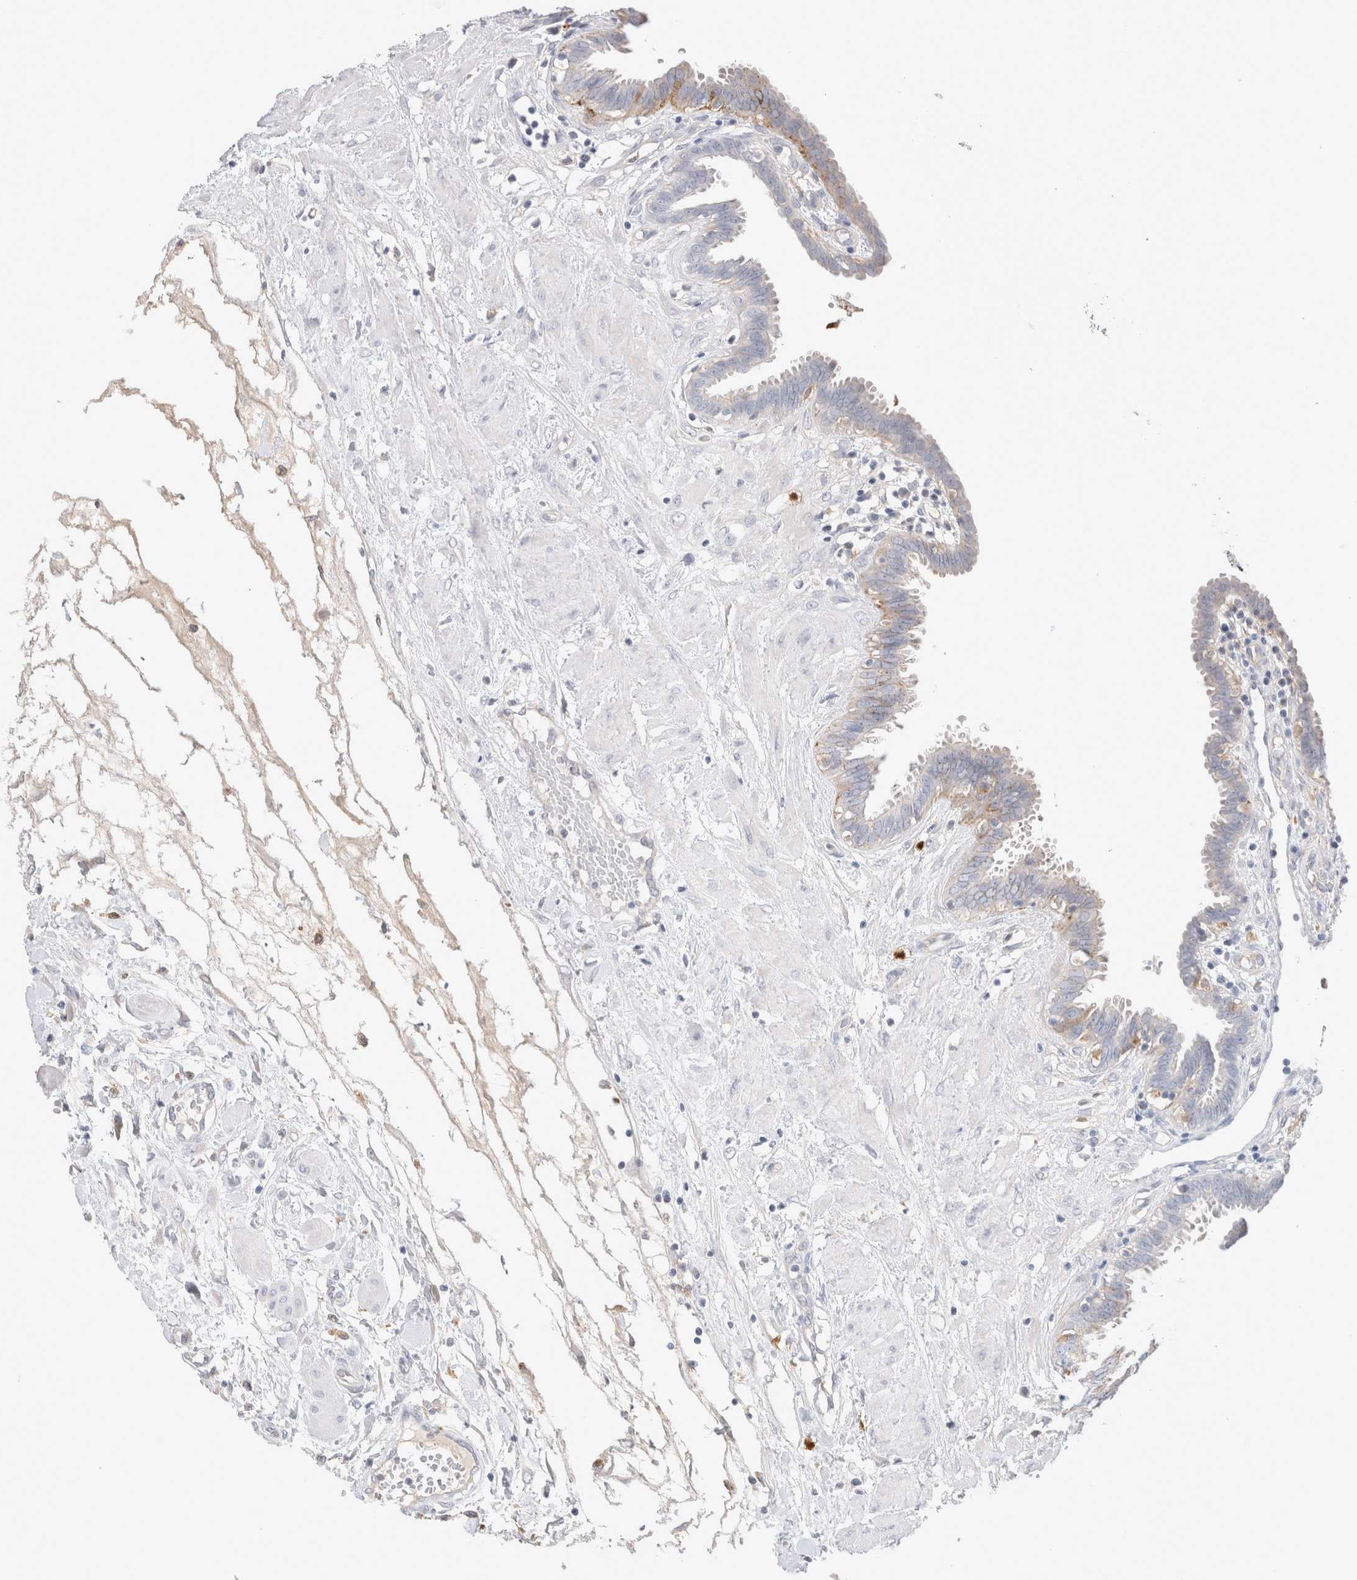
{"staining": {"intensity": "weak", "quantity": "<25%", "location": "cytoplasmic/membranous"}, "tissue": "fallopian tube", "cell_type": "Glandular cells", "image_type": "normal", "snomed": [{"axis": "morphology", "description": "Normal tissue, NOS"}, {"axis": "topography", "description": "Fallopian tube"}, {"axis": "topography", "description": "Placenta"}], "caption": "This is a photomicrograph of immunohistochemistry staining of unremarkable fallopian tube, which shows no expression in glandular cells. (IHC, brightfield microscopy, high magnification).", "gene": "HPGDS", "patient": {"sex": "female", "age": 32}}